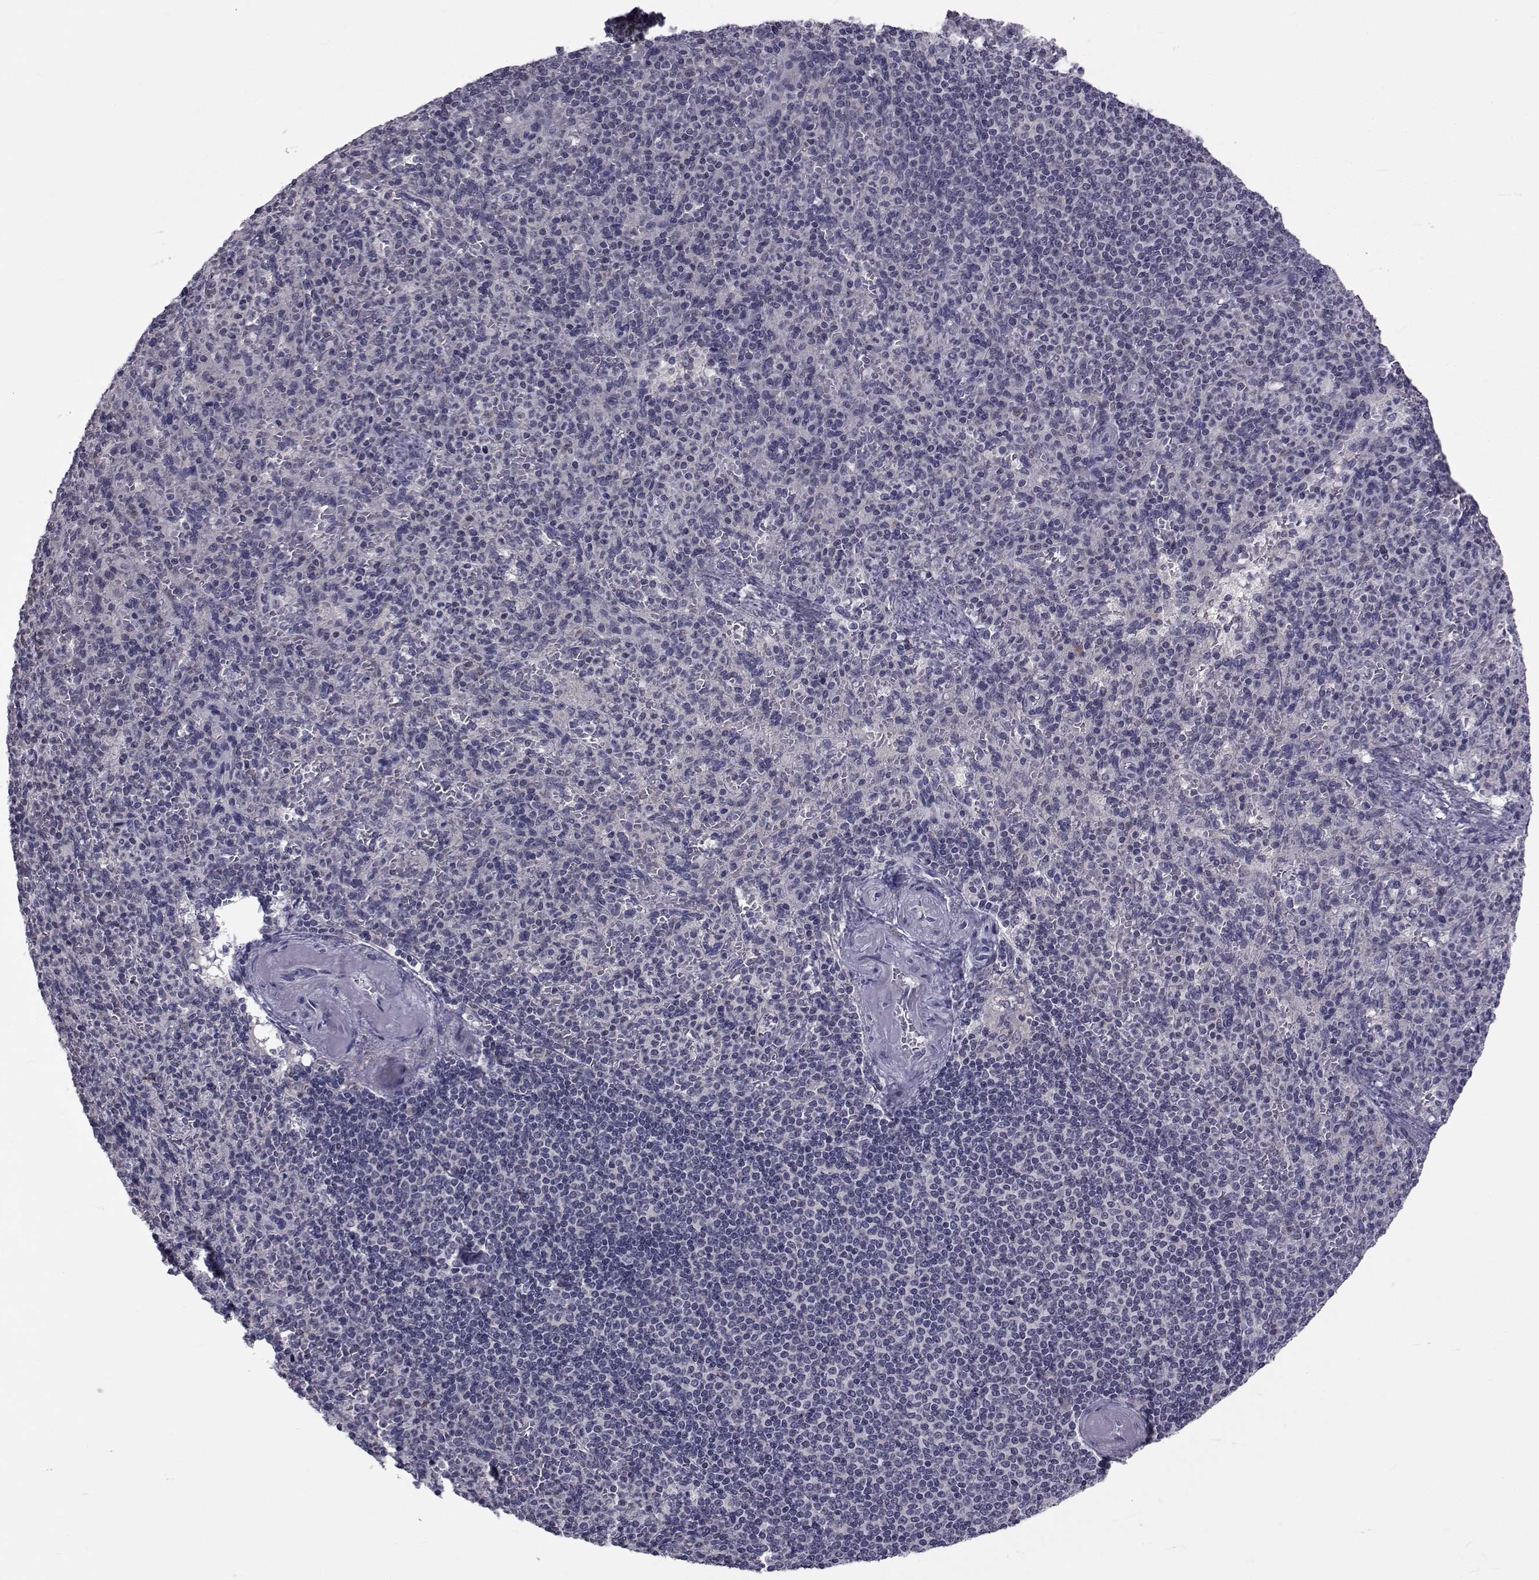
{"staining": {"intensity": "negative", "quantity": "none", "location": "none"}, "tissue": "spleen", "cell_type": "Cells in red pulp", "image_type": "normal", "snomed": [{"axis": "morphology", "description": "Normal tissue, NOS"}, {"axis": "topography", "description": "Spleen"}], "caption": "Immunohistochemistry (IHC) image of normal spleen: human spleen stained with DAB exhibits no significant protein positivity in cells in red pulp. (Immunohistochemistry (IHC), brightfield microscopy, high magnification).", "gene": "SLC30A10", "patient": {"sex": "female", "age": 74}}